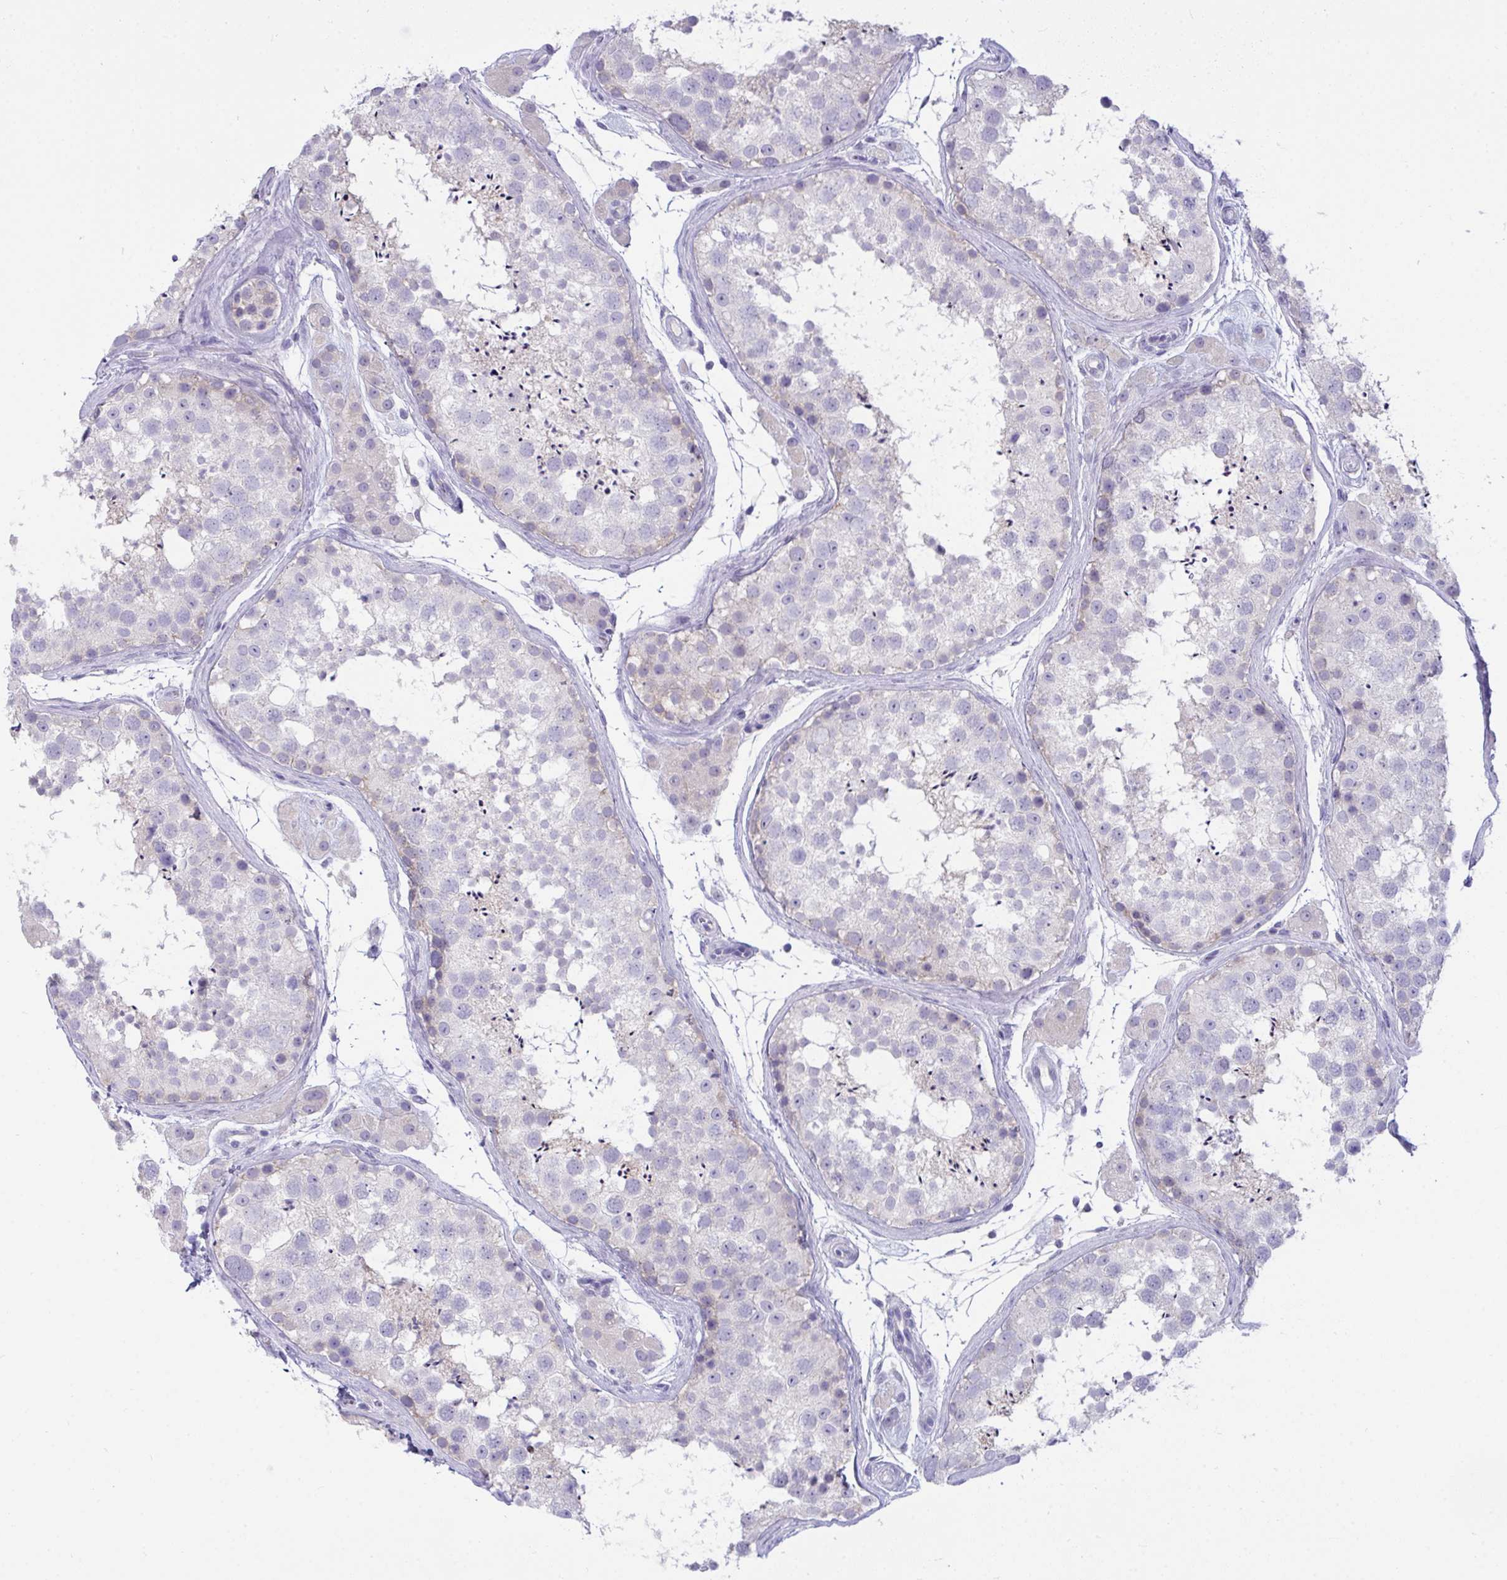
{"staining": {"intensity": "weak", "quantity": "<25%", "location": "cytoplasmic/membranous"}, "tissue": "testis", "cell_type": "Cells in seminiferous ducts", "image_type": "normal", "snomed": [{"axis": "morphology", "description": "Normal tissue, NOS"}, {"axis": "topography", "description": "Testis"}], "caption": "Immunohistochemistry (IHC) image of unremarkable testis: human testis stained with DAB (3,3'-diaminobenzidine) reveals no significant protein positivity in cells in seminiferous ducts.", "gene": "SEMA6B", "patient": {"sex": "male", "age": 41}}